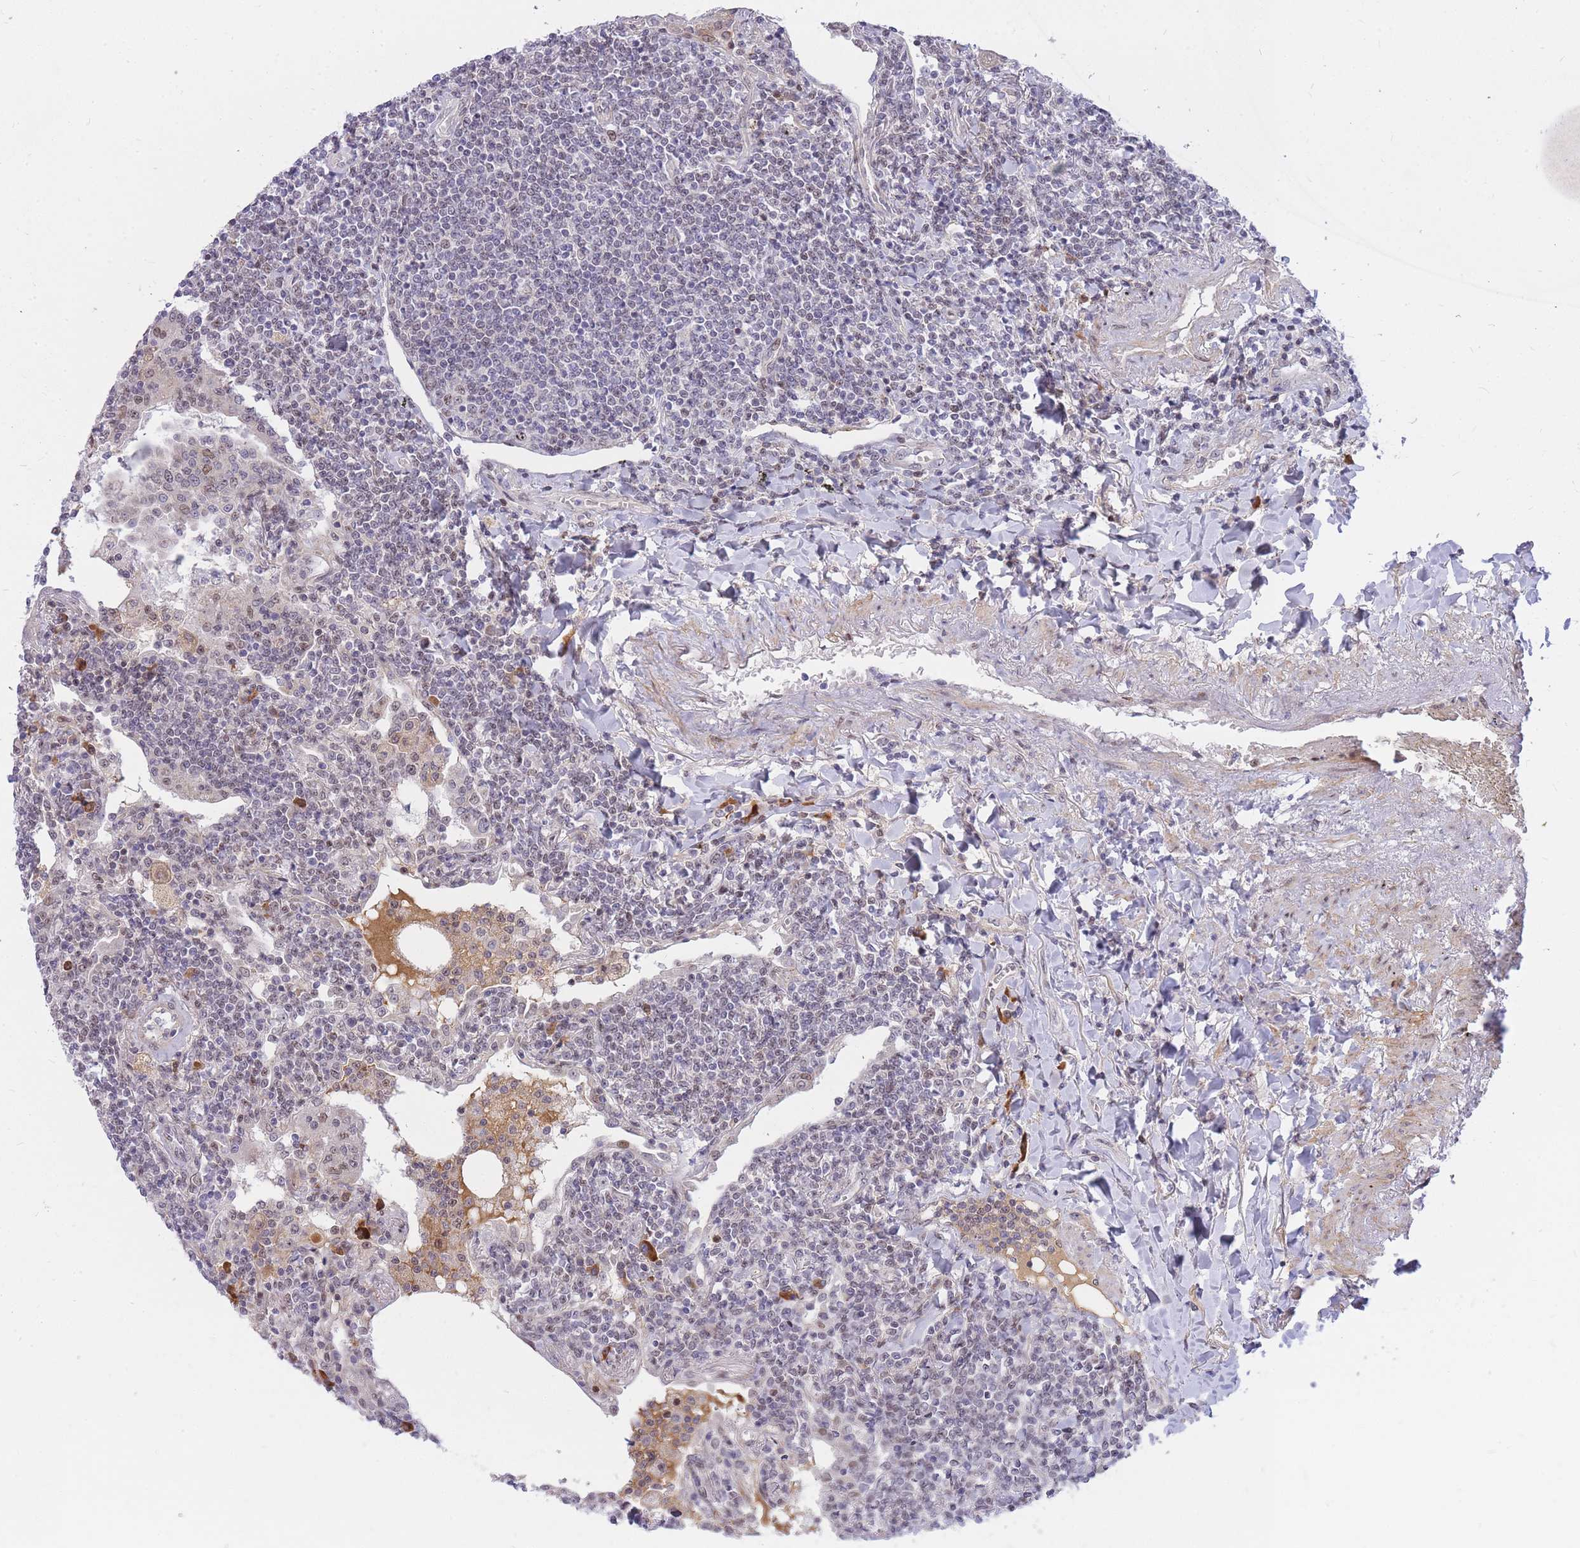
{"staining": {"intensity": "negative", "quantity": "none", "location": "none"}, "tissue": "lymphoma", "cell_type": "Tumor cells", "image_type": "cancer", "snomed": [{"axis": "morphology", "description": "Malignant lymphoma, non-Hodgkin's type, Low grade"}, {"axis": "topography", "description": "Lung"}], "caption": "An image of low-grade malignant lymphoma, non-Hodgkin's type stained for a protein reveals no brown staining in tumor cells.", "gene": "TLE2", "patient": {"sex": "female", "age": 71}}